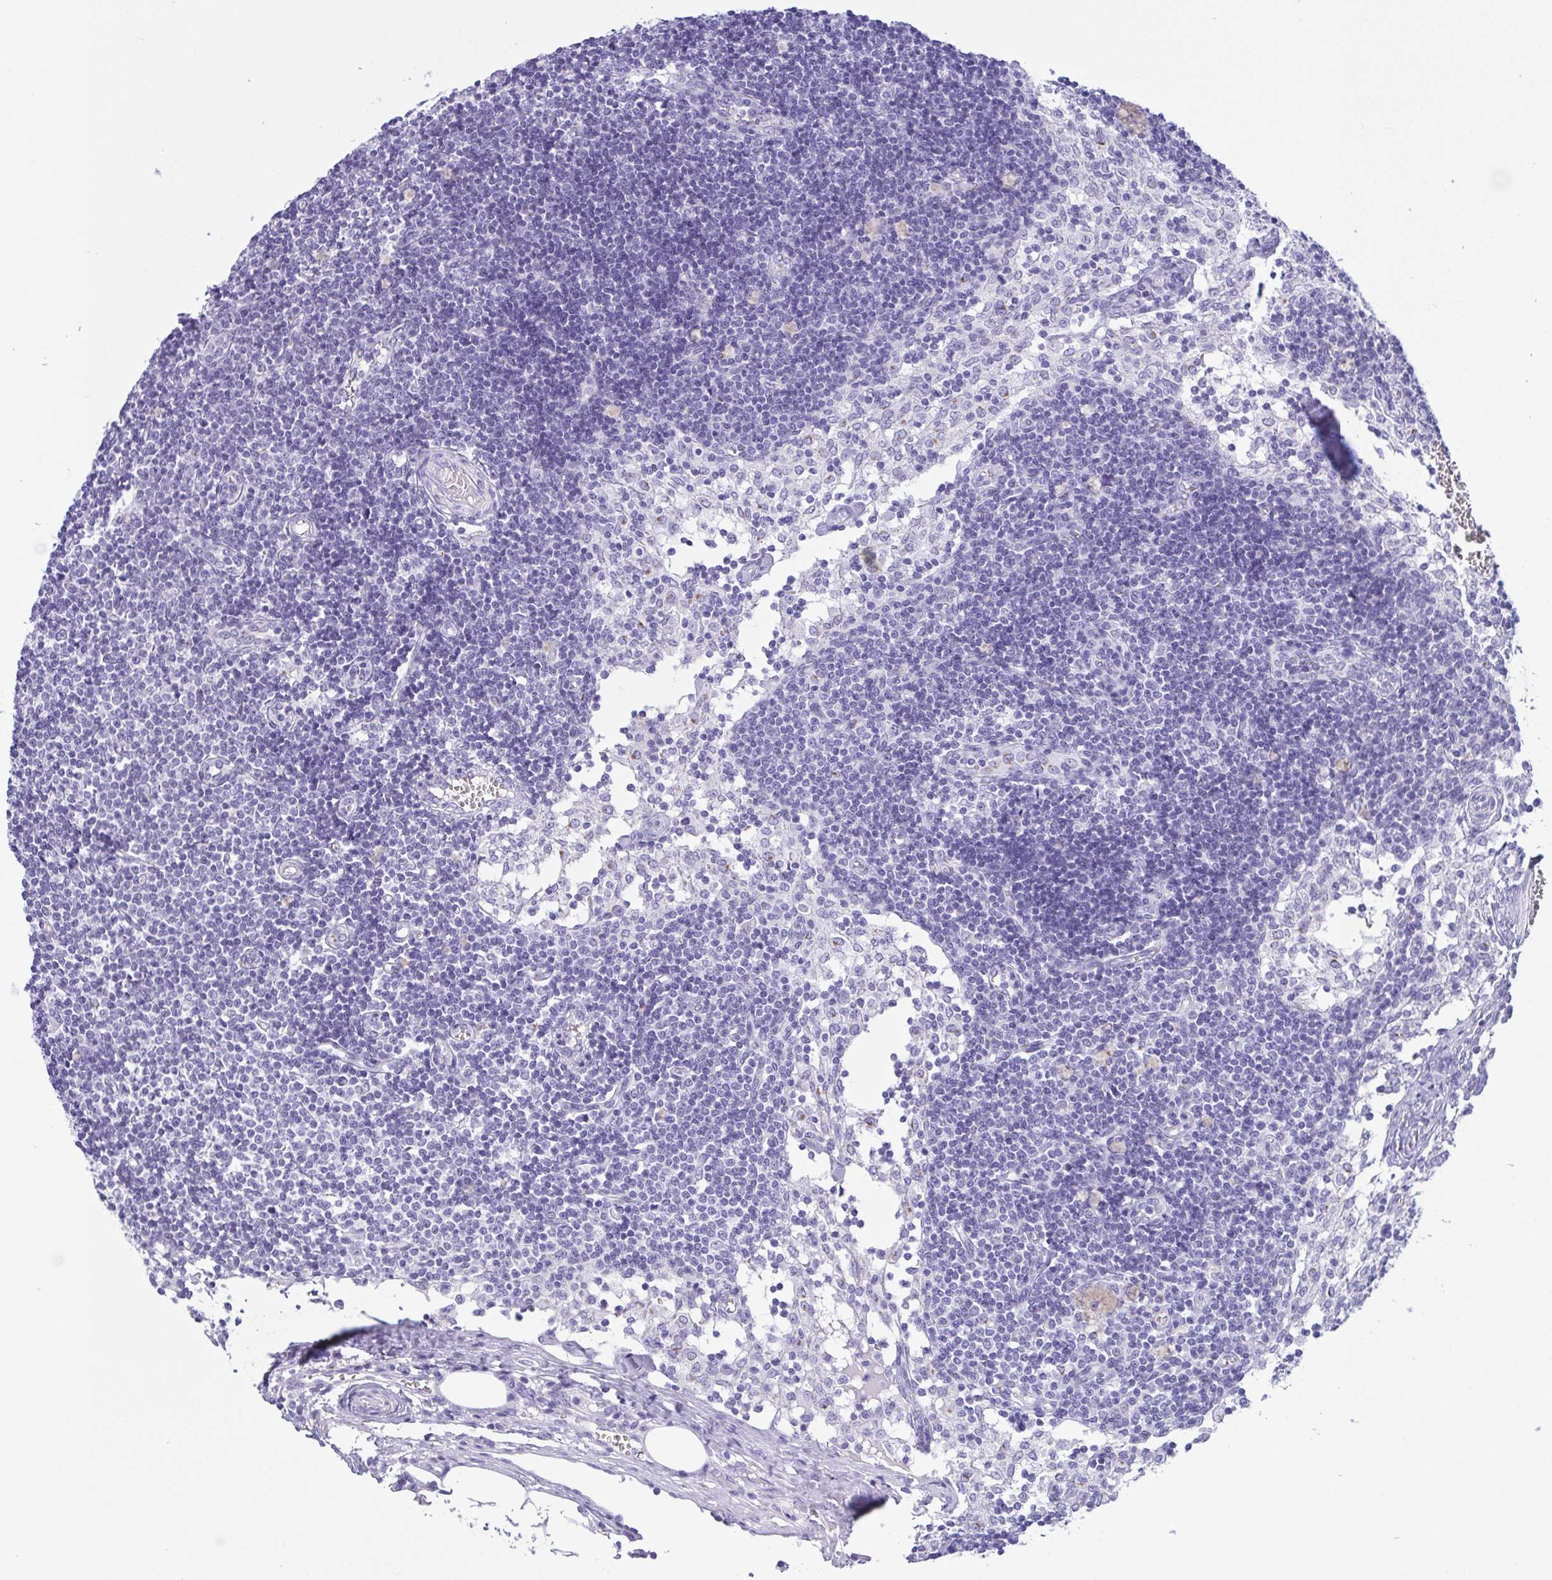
{"staining": {"intensity": "negative", "quantity": "none", "location": "none"}, "tissue": "lymph node", "cell_type": "Germinal center cells", "image_type": "normal", "snomed": [{"axis": "morphology", "description": "Normal tissue, NOS"}, {"axis": "topography", "description": "Lymph node"}], "caption": "Immunohistochemistry (IHC) of benign lymph node exhibits no expression in germinal center cells. (IHC, brightfield microscopy, high magnification).", "gene": "SULT1B1", "patient": {"sex": "female", "age": 31}}